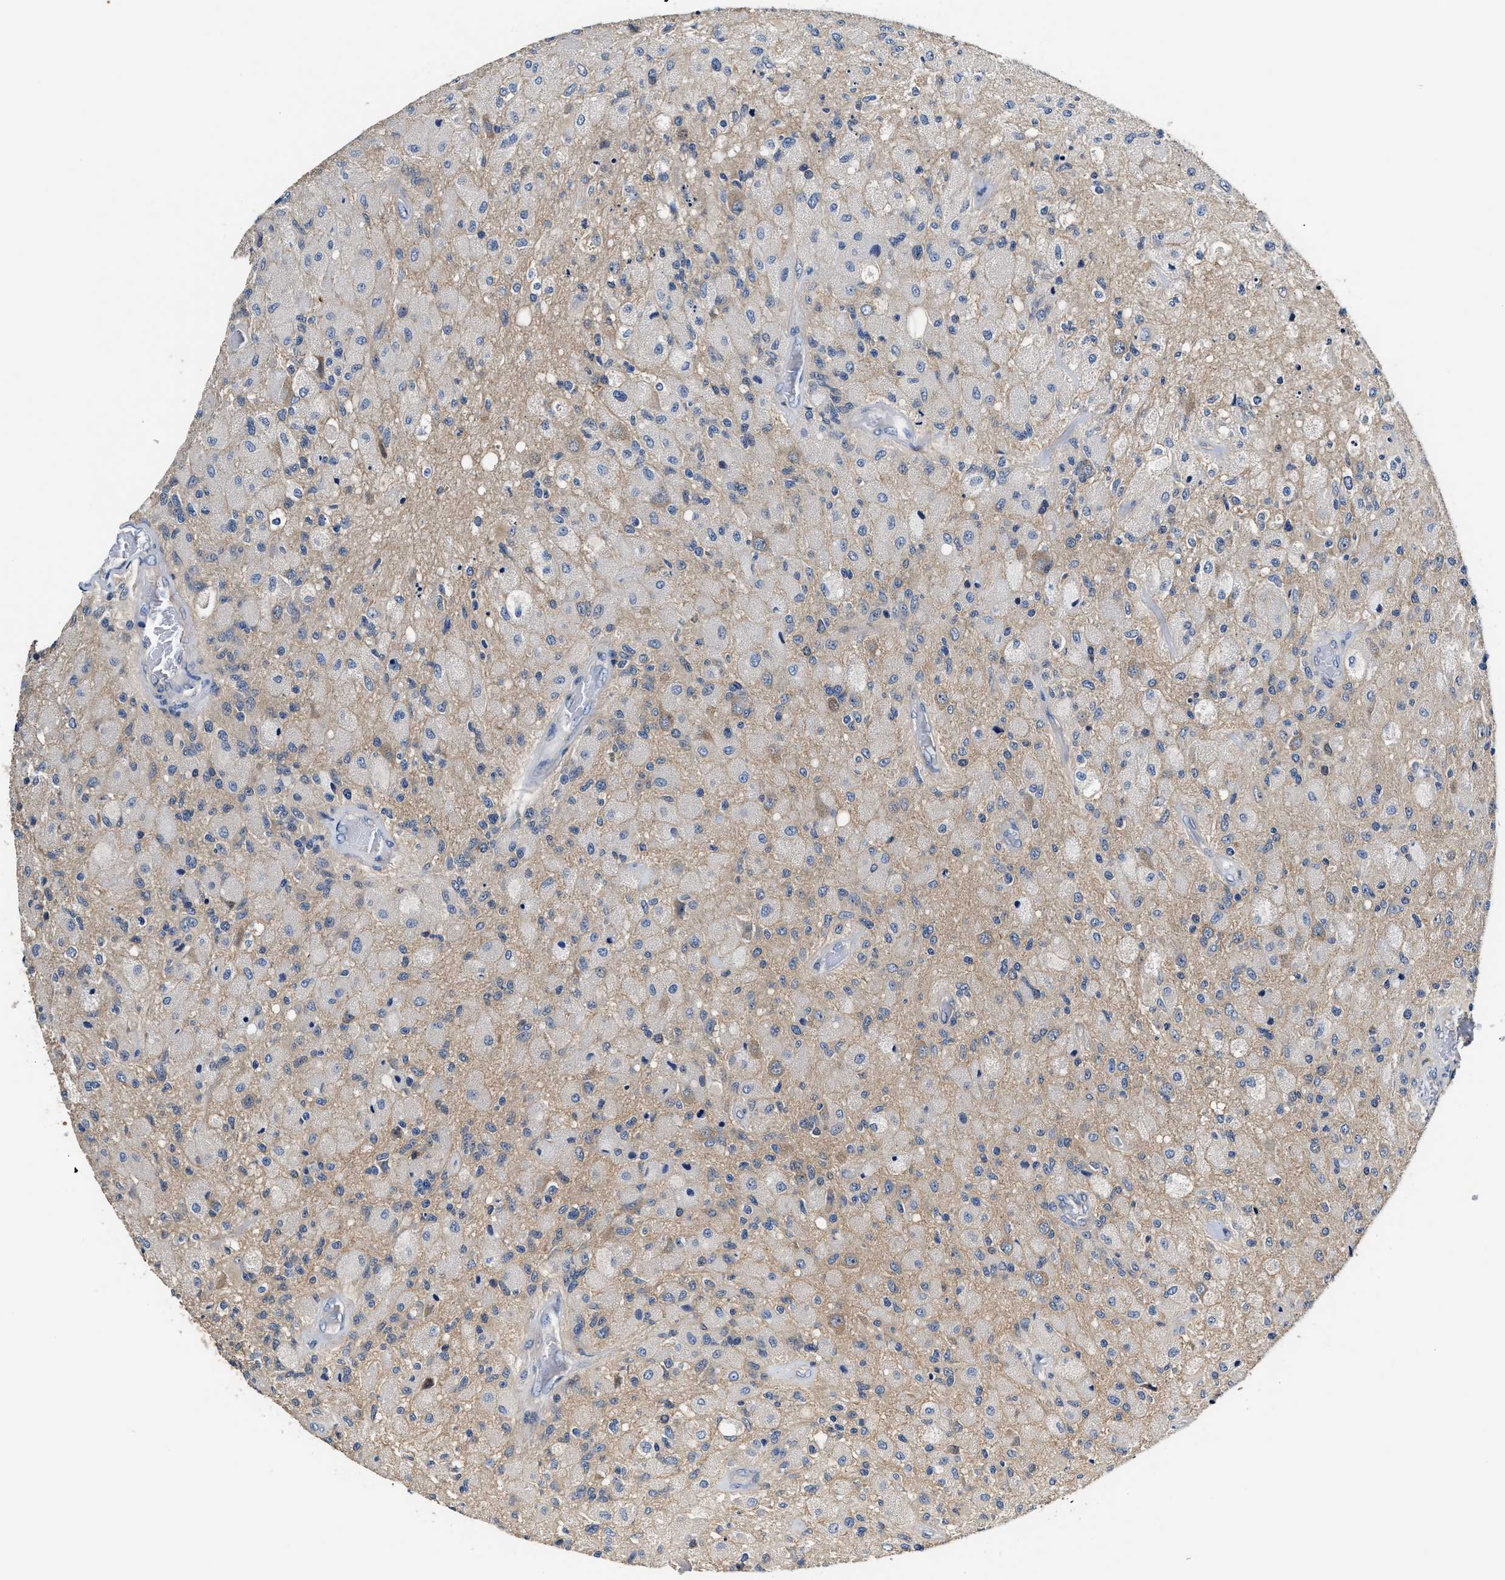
{"staining": {"intensity": "negative", "quantity": "none", "location": "none"}, "tissue": "glioma", "cell_type": "Tumor cells", "image_type": "cancer", "snomed": [{"axis": "morphology", "description": "Normal tissue, NOS"}, {"axis": "morphology", "description": "Glioma, malignant, High grade"}, {"axis": "topography", "description": "Cerebral cortex"}], "caption": "Immunohistochemistry (IHC) of malignant high-grade glioma shows no staining in tumor cells. (Brightfield microscopy of DAB immunohistochemistry at high magnification).", "gene": "TEX2", "patient": {"sex": "male", "age": 77}}